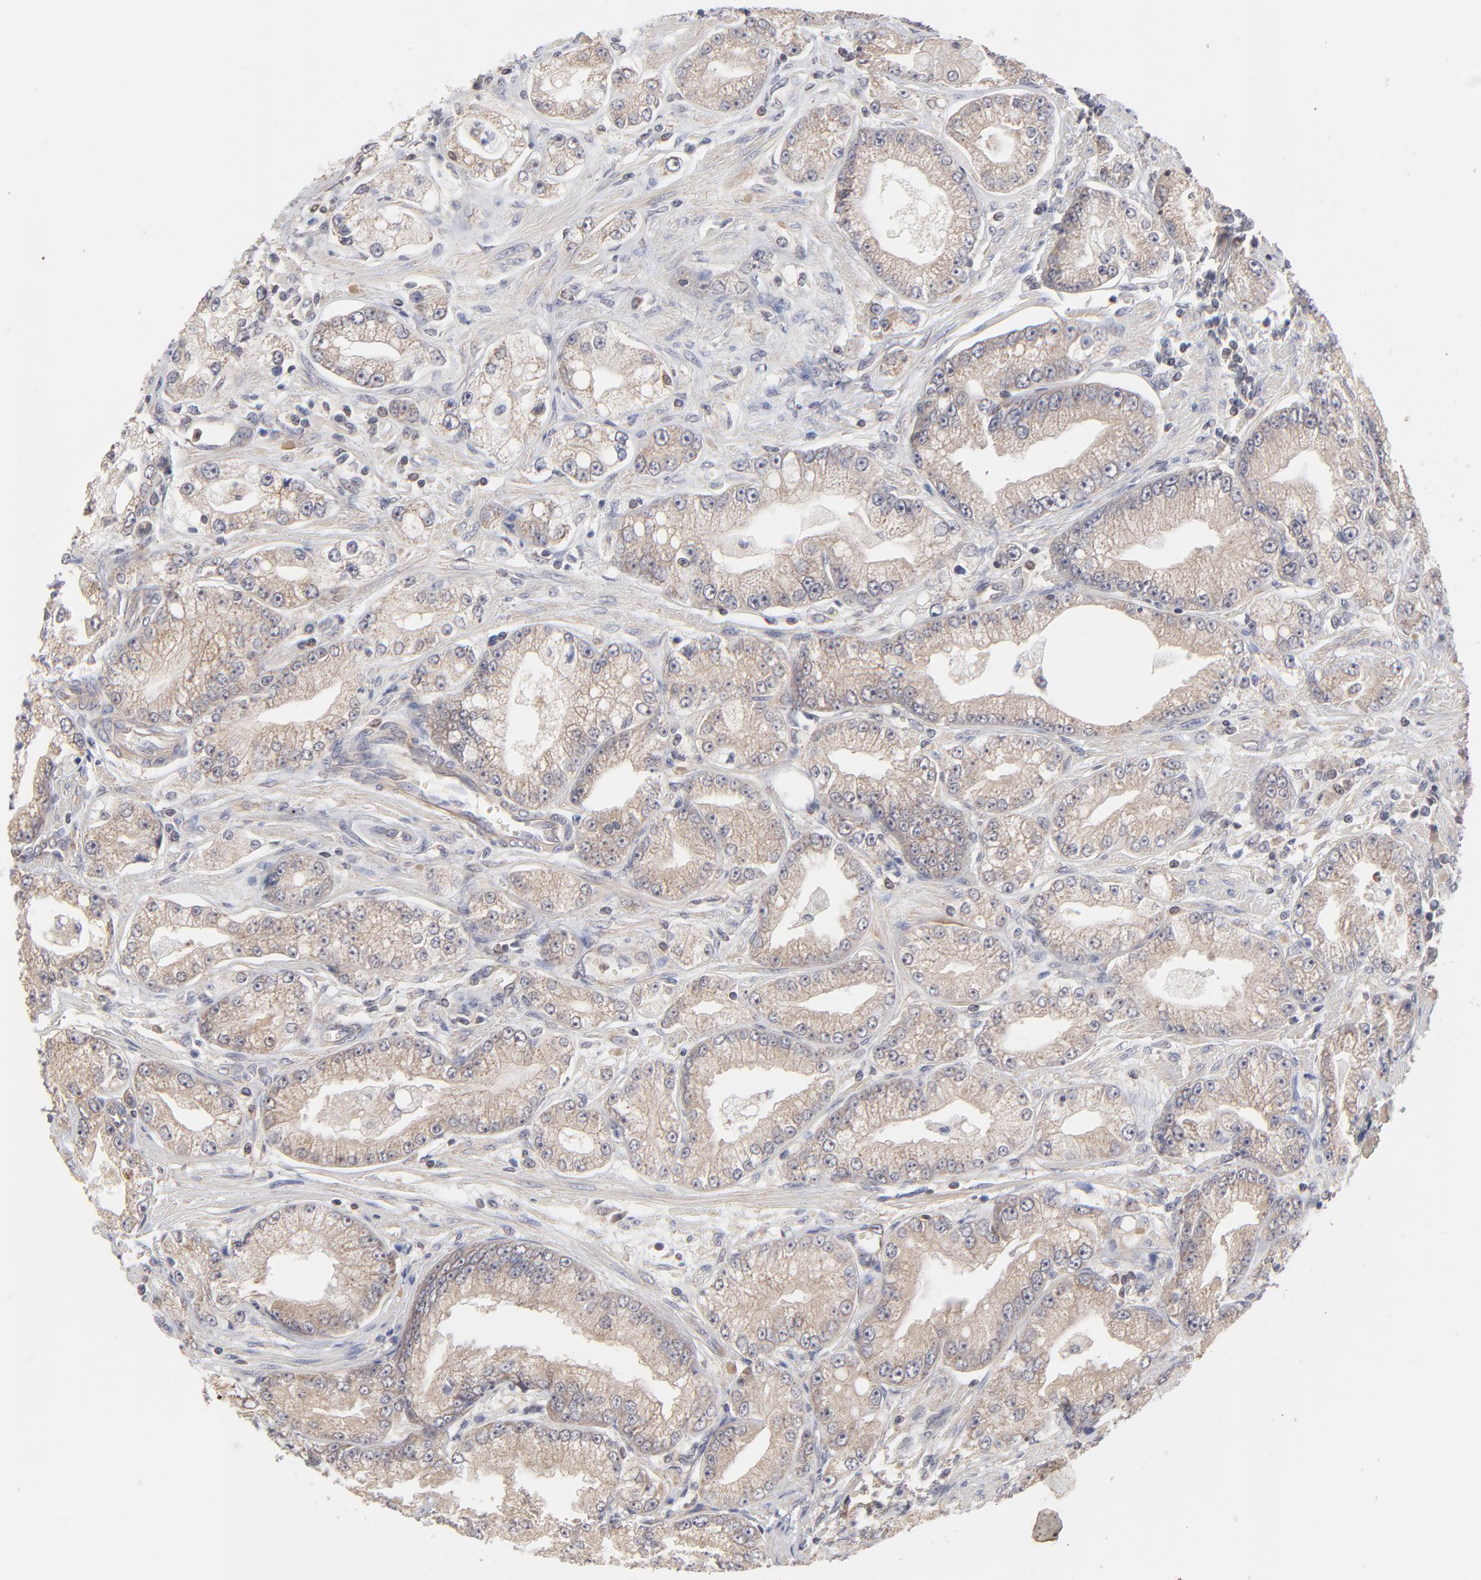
{"staining": {"intensity": "weak", "quantity": ">75%", "location": "cytoplasmic/membranous"}, "tissue": "prostate cancer", "cell_type": "Tumor cells", "image_type": "cancer", "snomed": [{"axis": "morphology", "description": "Adenocarcinoma, Medium grade"}, {"axis": "topography", "description": "Prostate"}], "caption": "A brown stain highlights weak cytoplasmic/membranous staining of a protein in adenocarcinoma (medium-grade) (prostate) tumor cells. (DAB = brown stain, brightfield microscopy at high magnification).", "gene": "PCMT1", "patient": {"sex": "male", "age": 72}}